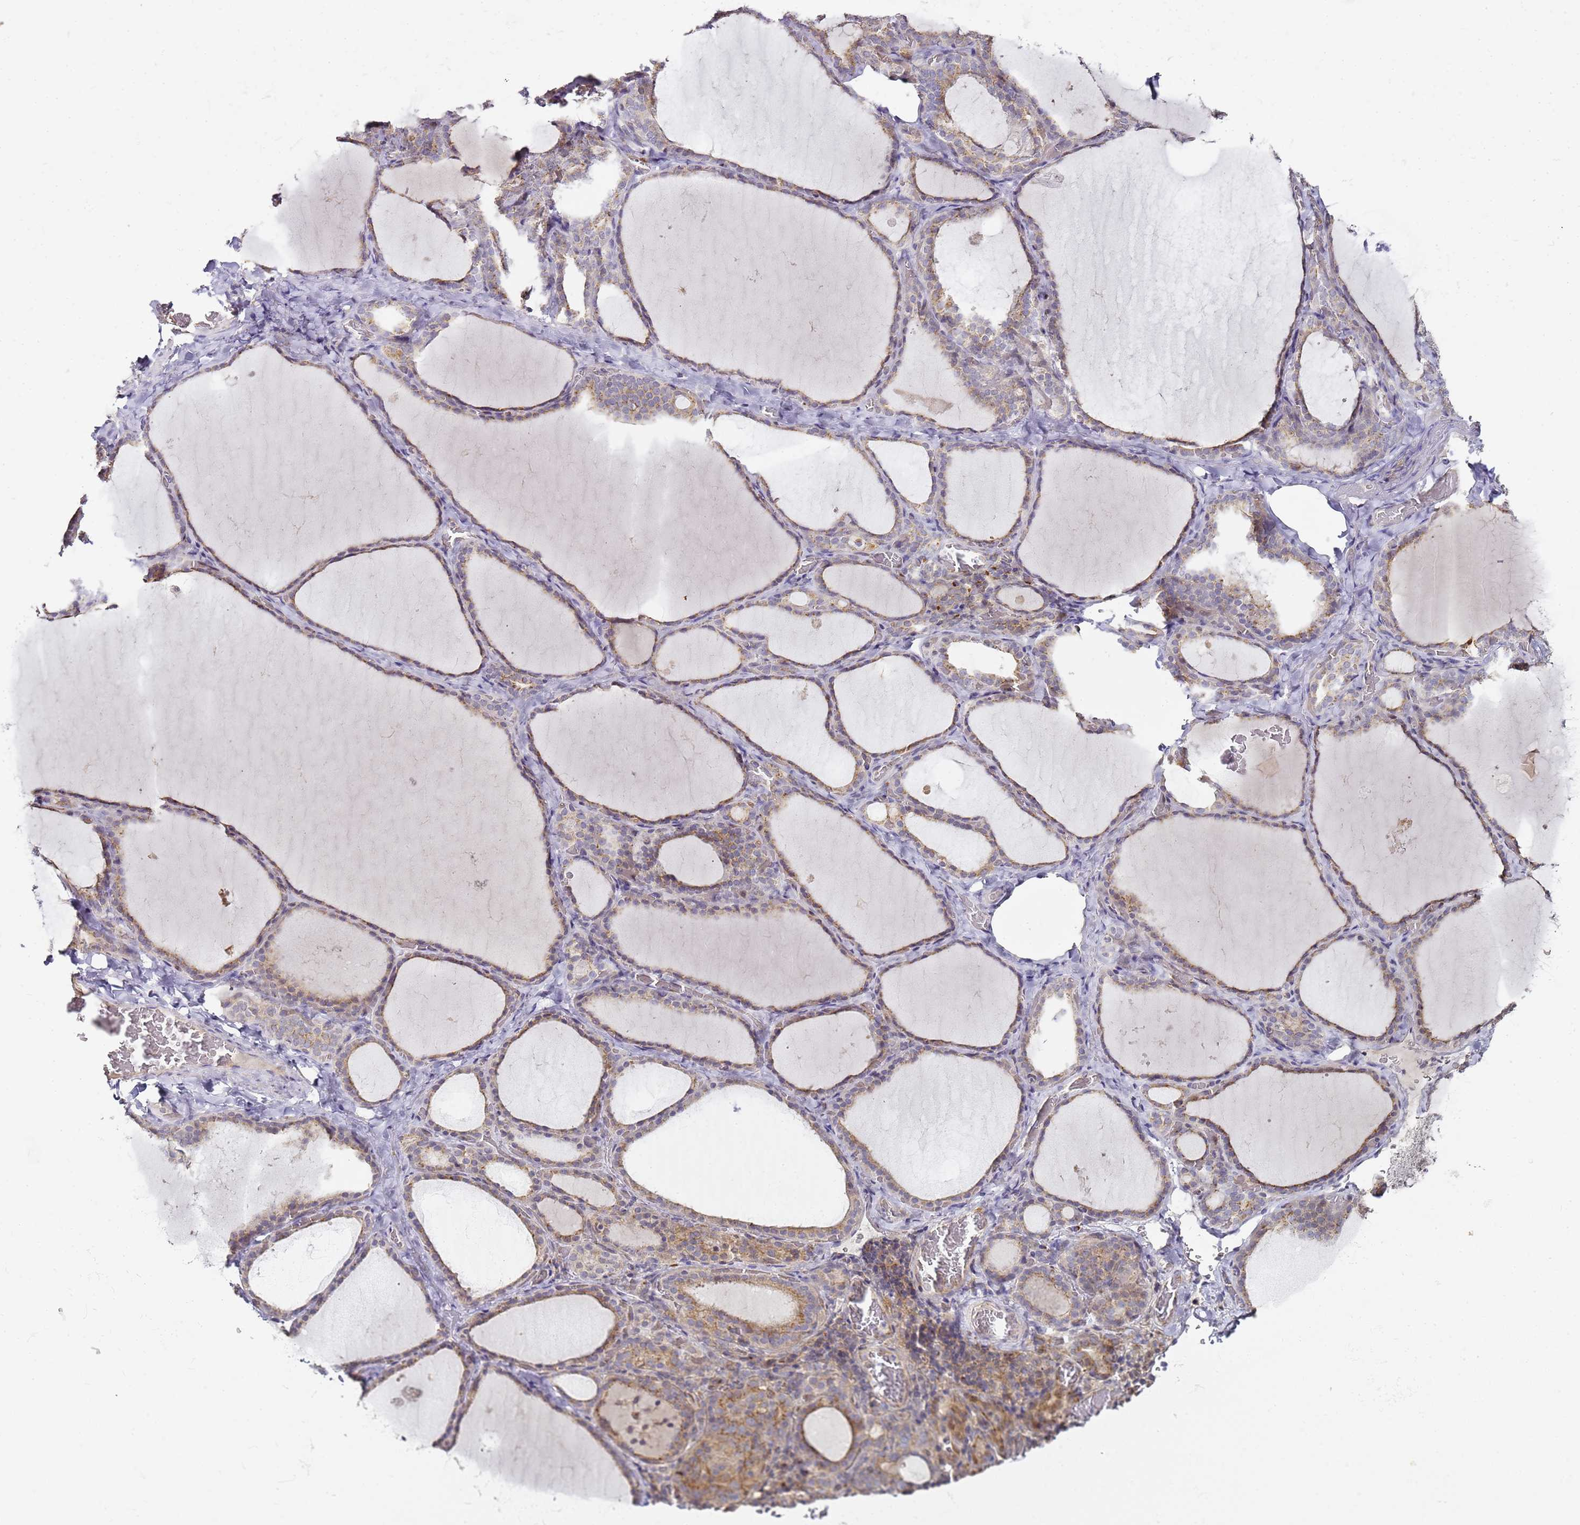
{"staining": {"intensity": "weak", "quantity": ">75%", "location": "cytoplasmic/membranous"}, "tissue": "thyroid gland", "cell_type": "Glandular cells", "image_type": "normal", "snomed": [{"axis": "morphology", "description": "Normal tissue, NOS"}, {"axis": "topography", "description": "Thyroid gland"}], "caption": "The photomicrograph exhibits staining of normal thyroid gland, revealing weak cytoplasmic/membranous protein expression (brown color) within glandular cells.", "gene": "MRPL49", "patient": {"sex": "female", "age": 39}}